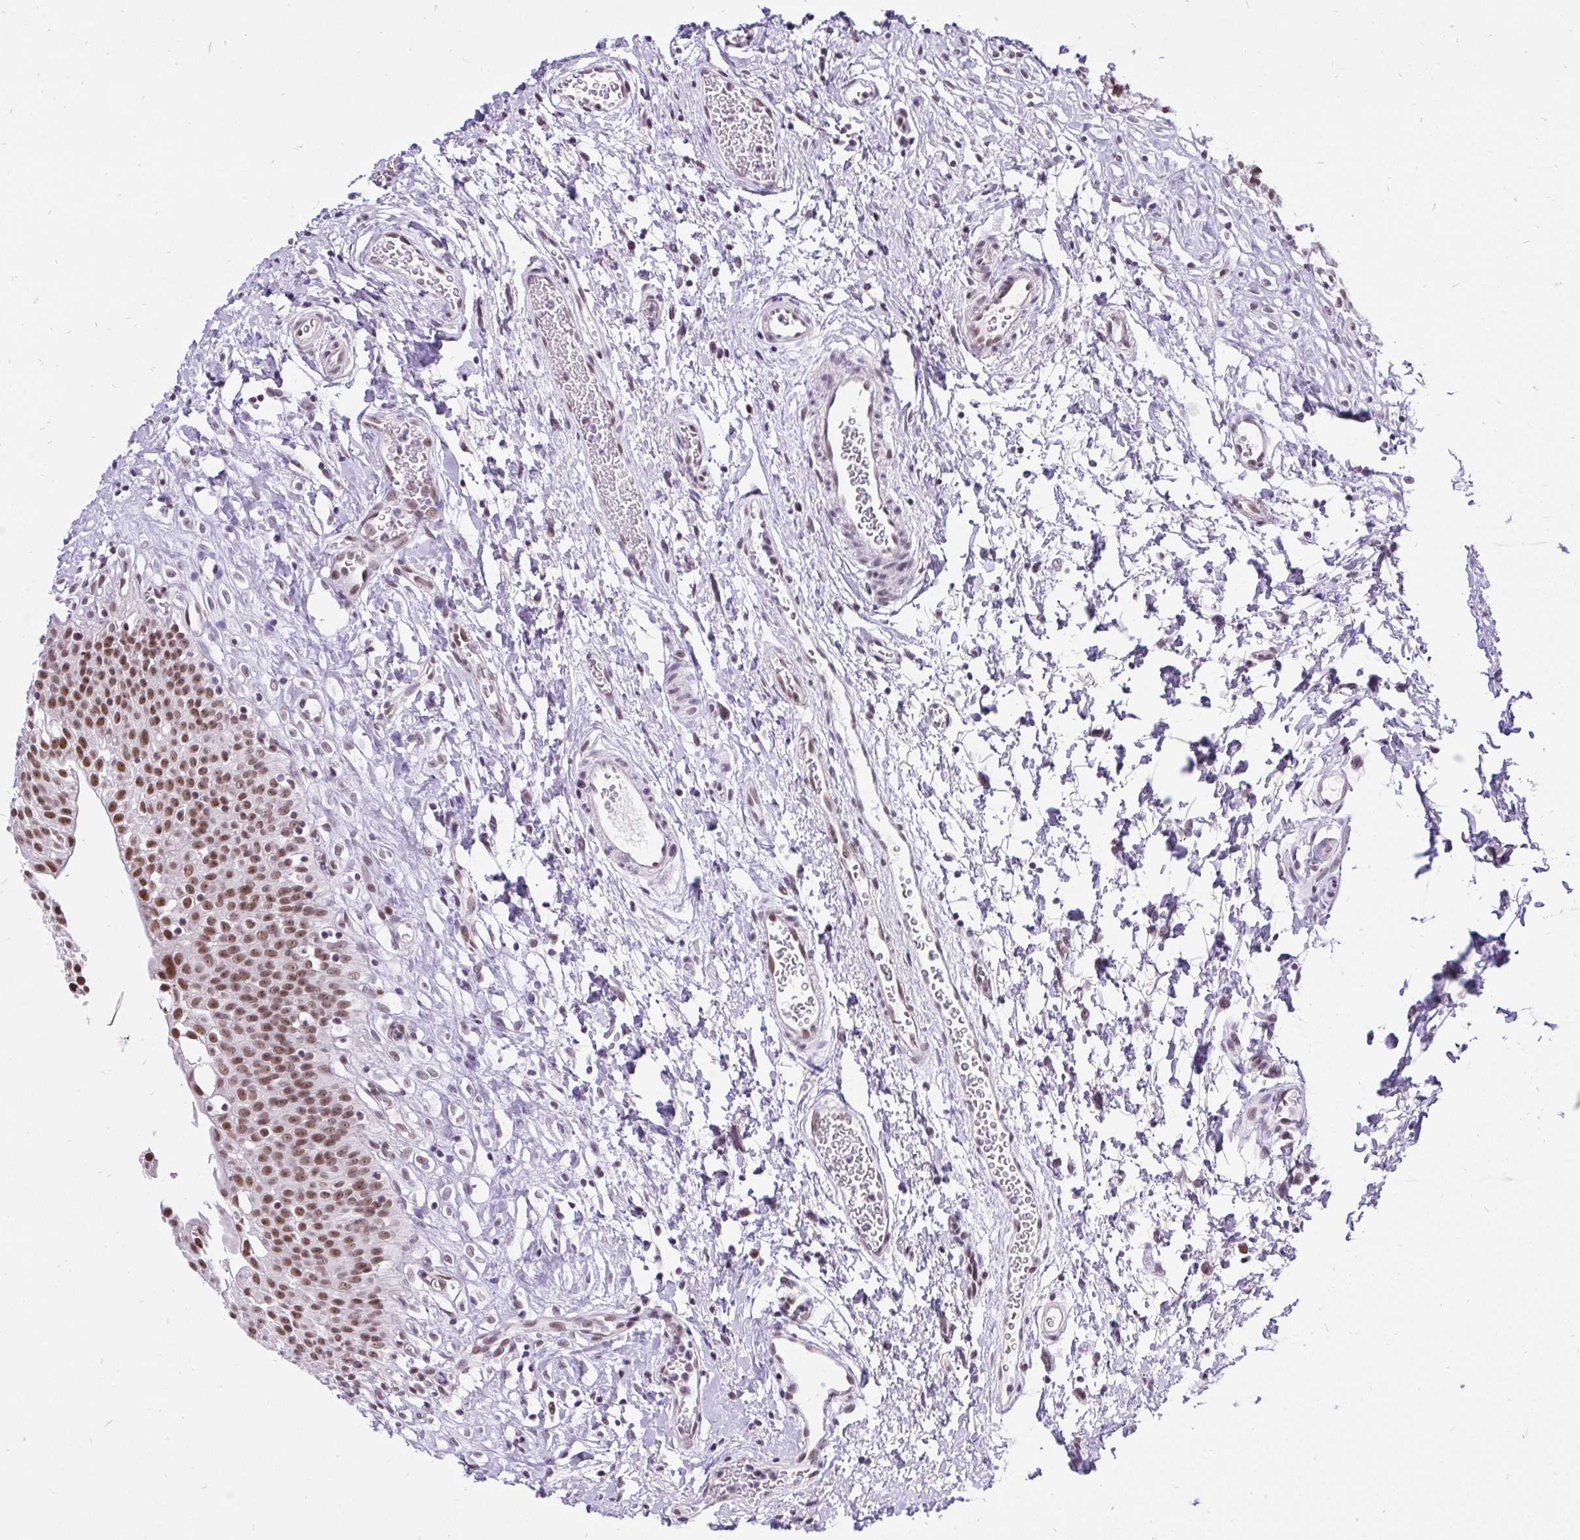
{"staining": {"intensity": "moderate", "quantity": ">75%", "location": "nuclear"}, "tissue": "urinary bladder", "cell_type": "Urothelial cells", "image_type": "normal", "snomed": [{"axis": "morphology", "description": "Normal tissue, NOS"}, {"axis": "topography", "description": "Urinary bladder"}], "caption": "This histopathology image exhibits unremarkable urinary bladder stained with IHC to label a protein in brown. The nuclear of urothelial cells show moderate positivity for the protein. Nuclei are counter-stained blue.", "gene": "ZNF860", "patient": {"sex": "male", "age": 51}}